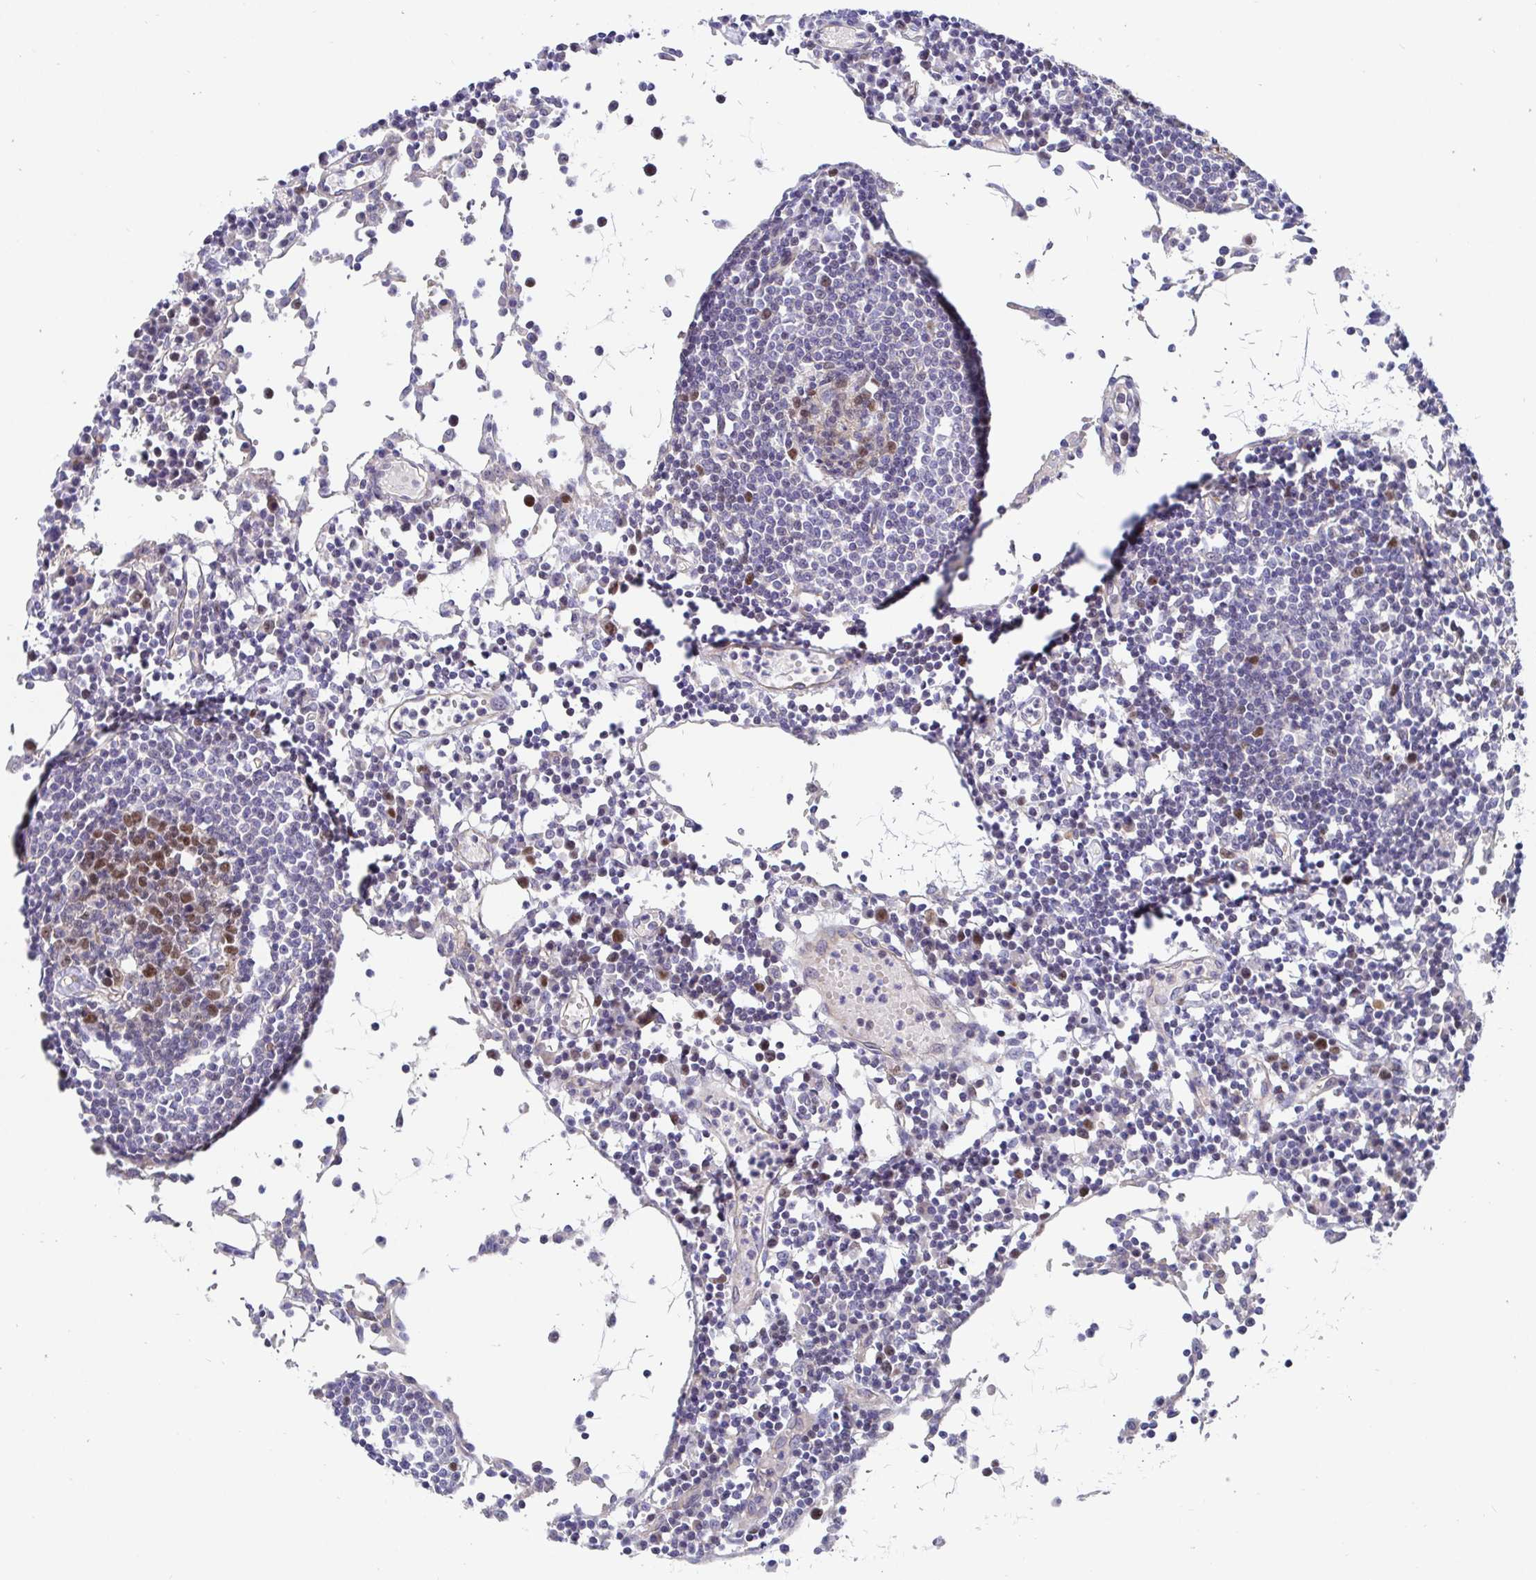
{"staining": {"intensity": "moderate", "quantity": "25%-75%", "location": "nuclear"}, "tissue": "lymph node", "cell_type": "Germinal center cells", "image_type": "normal", "snomed": [{"axis": "morphology", "description": "Normal tissue, NOS"}, {"axis": "topography", "description": "Lymph node"}], "caption": "A medium amount of moderate nuclear expression is seen in about 25%-75% of germinal center cells in benign lymph node.", "gene": "TIMELESS", "patient": {"sex": "female", "age": 78}}